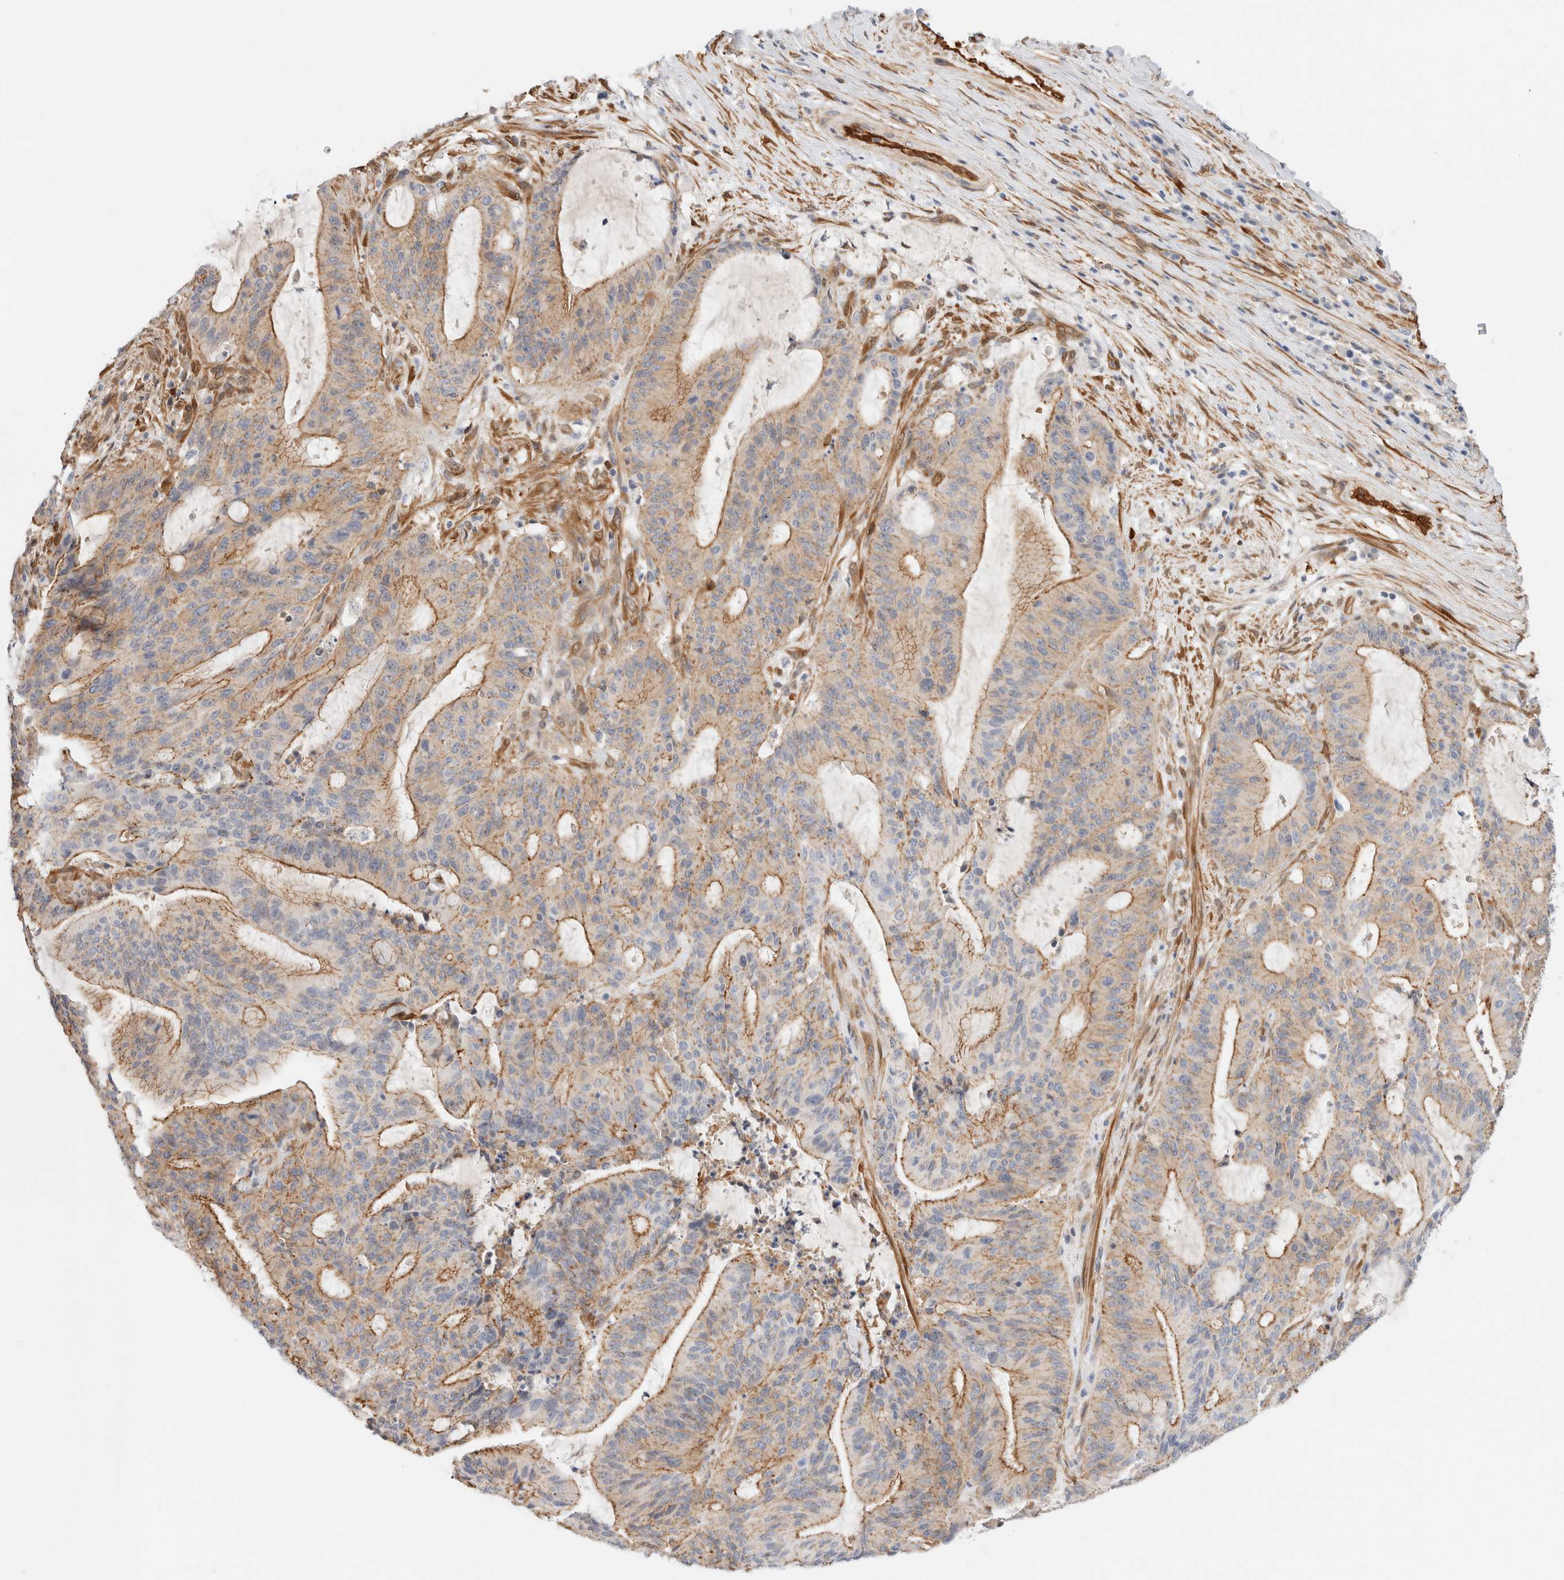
{"staining": {"intensity": "moderate", "quantity": "25%-75%", "location": "cytoplasmic/membranous"}, "tissue": "liver cancer", "cell_type": "Tumor cells", "image_type": "cancer", "snomed": [{"axis": "morphology", "description": "Normal tissue, NOS"}, {"axis": "morphology", "description": "Cholangiocarcinoma"}, {"axis": "topography", "description": "Liver"}, {"axis": "topography", "description": "Peripheral nerve tissue"}], "caption": "Protein analysis of liver cholangiocarcinoma tissue shows moderate cytoplasmic/membranous positivity in about 25%-75% of tumor cells. (DAB (3,3'-diaminobenzidine) IHC, brown staining for protein, blue staining for nuclei).", "gene": "LMCD1", "patient": {"sex": "female", "age": 73}}